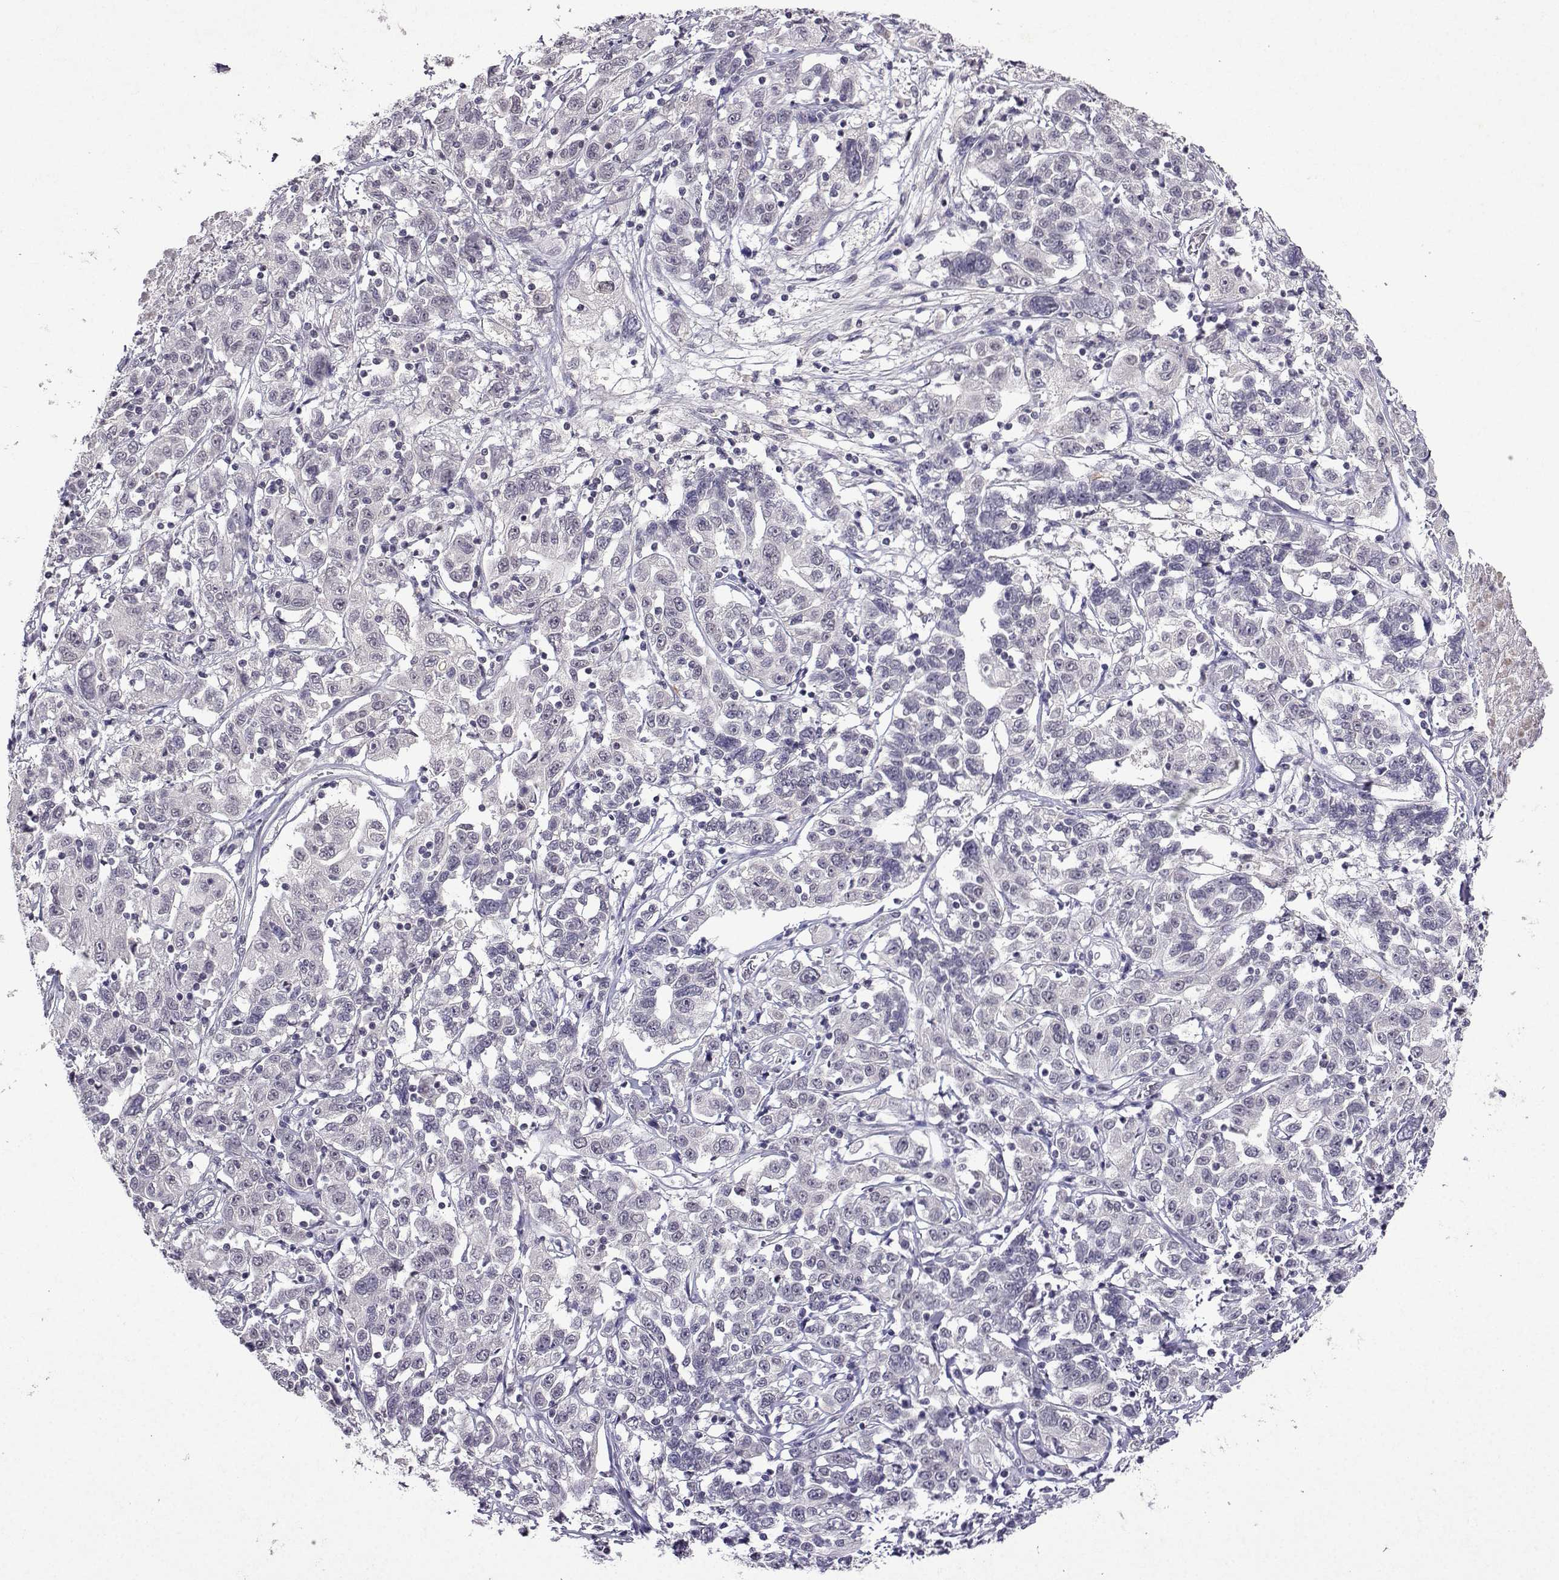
{"staining": {"intensity": "negative", "quantity": "none", "location": "none"}, "tissue": "liver cancer", "cell_type": "Tumor cells", "image_type": "cancer", "snomed": [{"axis": "morphology", "description": "Adenocarcinoma, NOS"}, {"axis": "morphology", "description": "Cholangiocarcinoma"}, {"axis": "topography", "description": "Liver"}], "caption": "Tumor cells are negative for brown protein staining in liver cholangiocarcinoma.", "gene": "CCL28", "patient": {"sex": "male", "age": 64}}